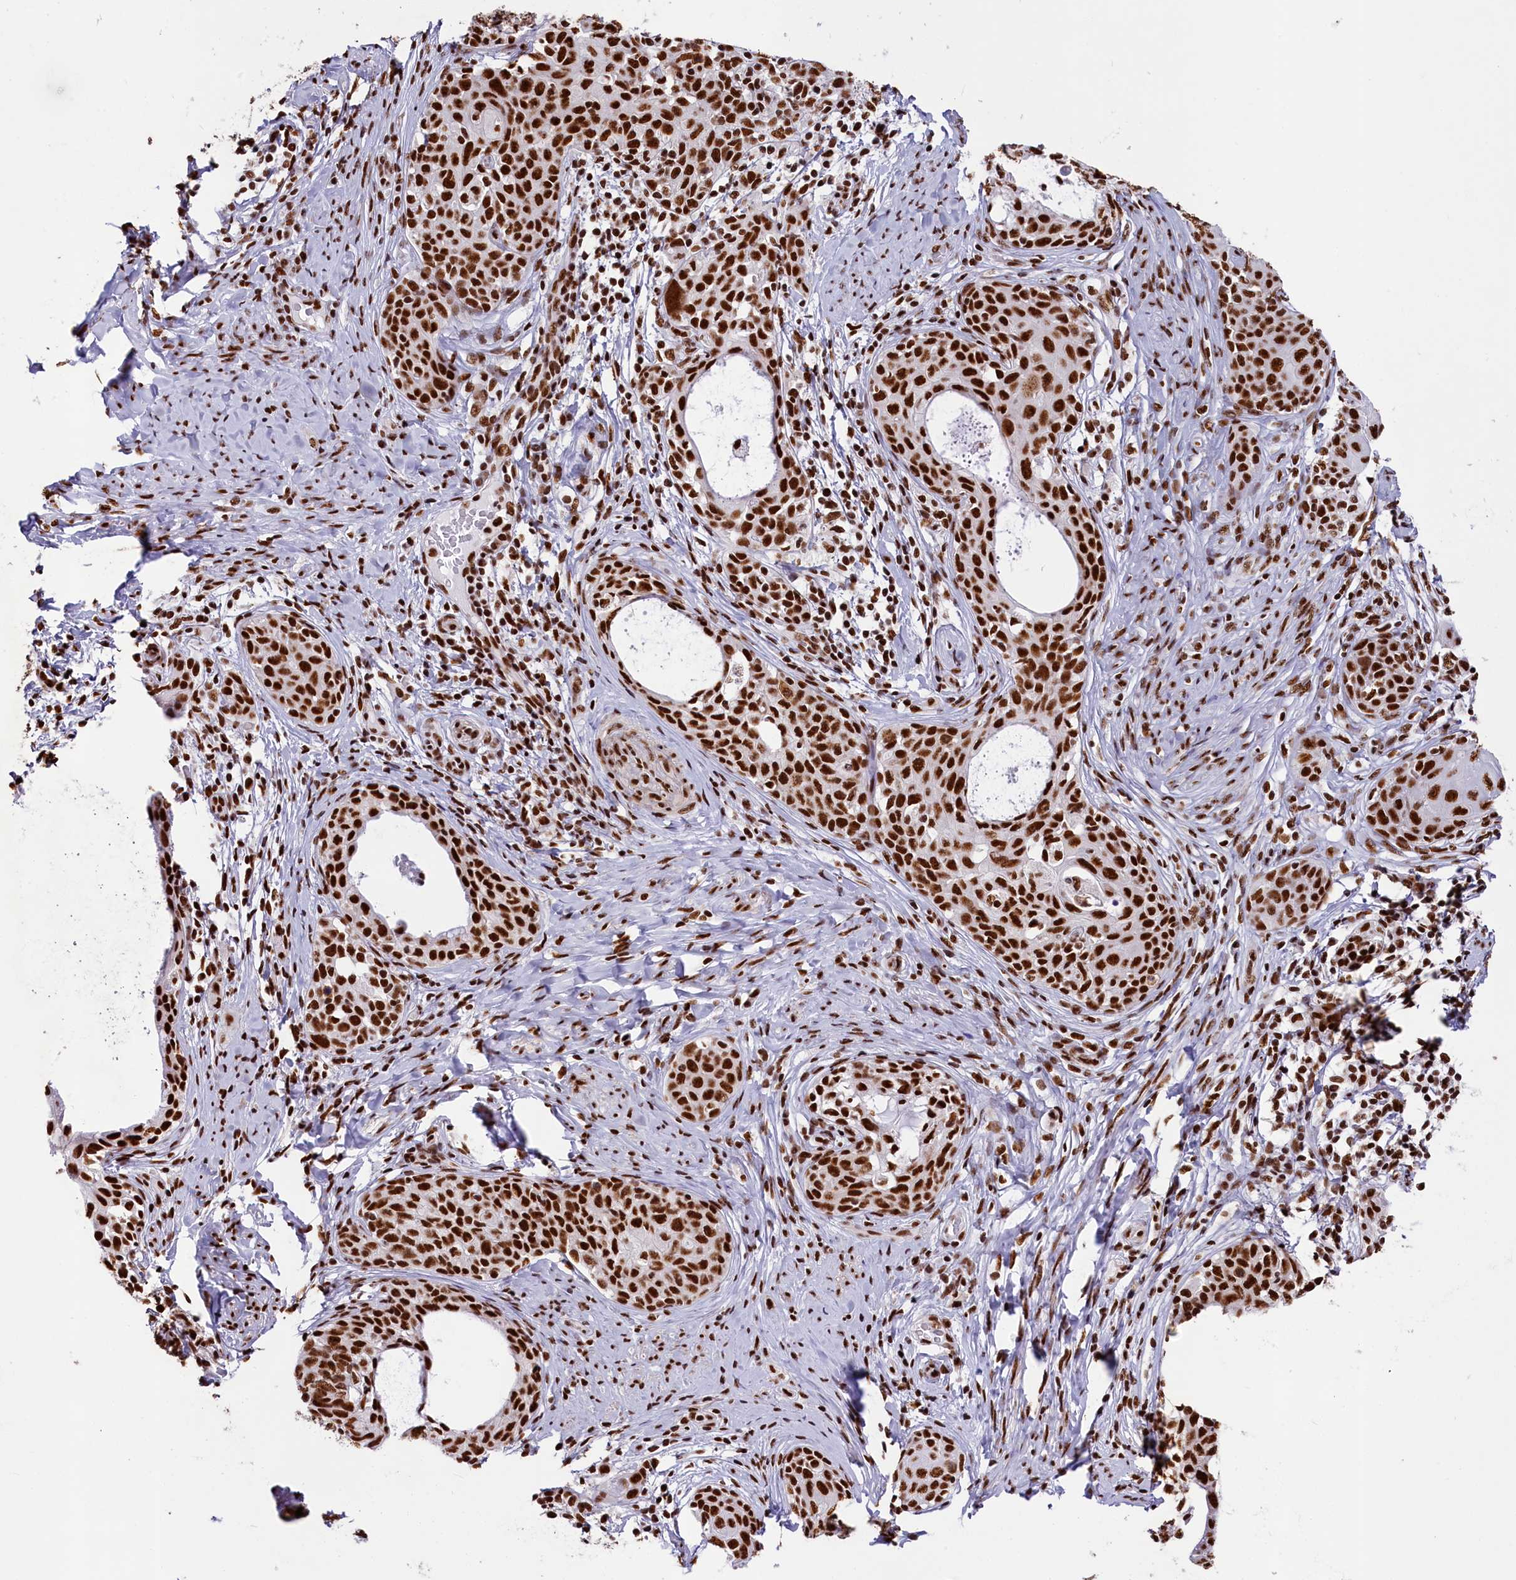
{"staining": {"intensity": "strong", "quantity": ">75%", "location": "nuclear"}, "tissue": "cervical cancer", "cell_type": "Tumor cells", "image_type": "cancer", "snomed": [{"axis": "morphology", "description": "Squamous cell carcinoma, NOS"}, {"axis": "morphology", "description": "Adenocarcinoma, NOS"}, {"axis": "topography", "description": "Cervix"}], "caption": "Immunohistochemical staining of cervical cancer (squamous cell carcinoma) demonstrates high levels of strong nuclear protein expression in about >75% of tumor cells.", "gene": "SNRNP70", "patient": {"sex": "female", "age": 52}}